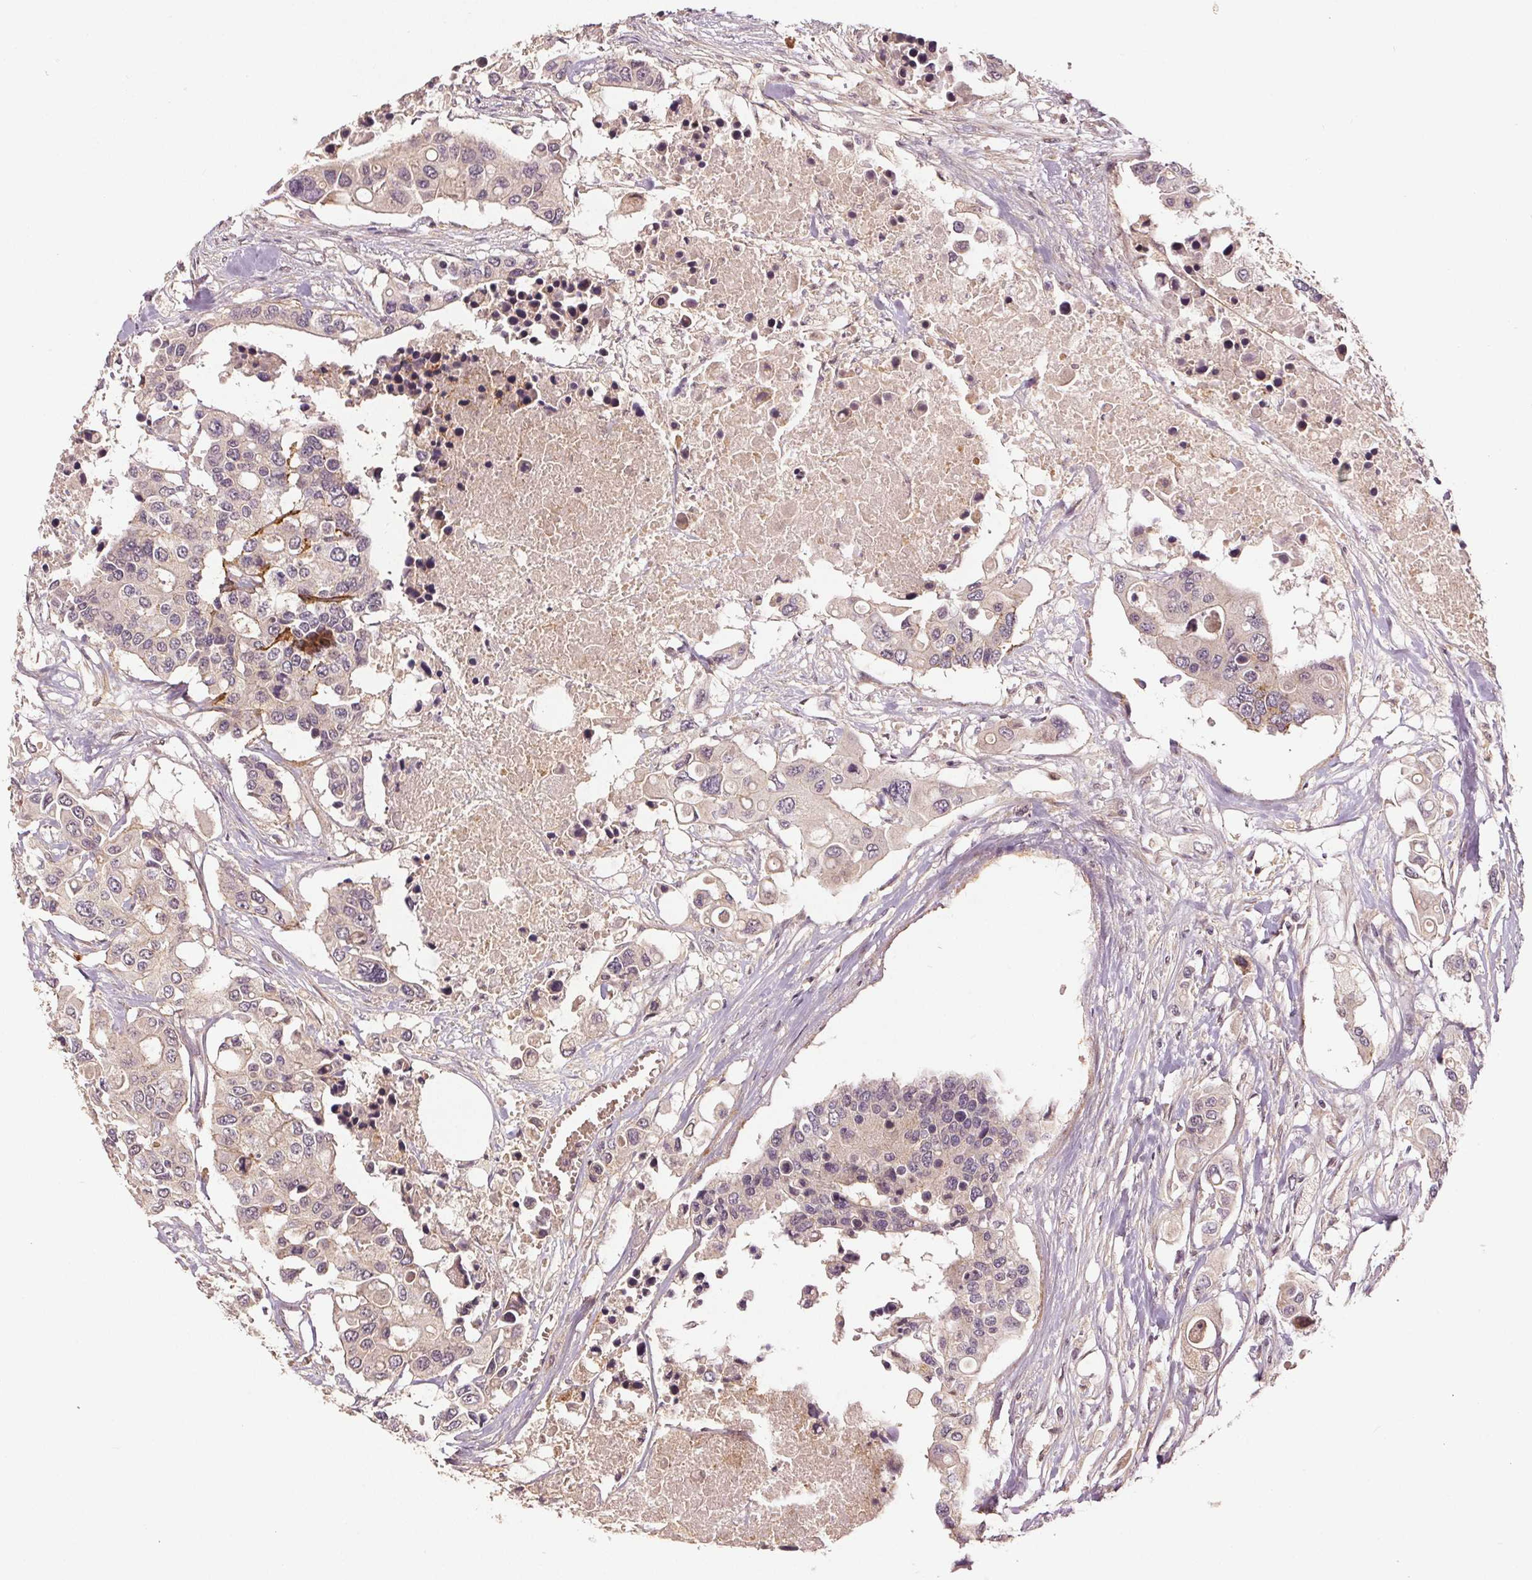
{"staining": {"intensity": "negative", "quantity": "none", "location": "none"}, "tissue": "colorectal cancer", "cell_type": "Tumor cells", "image_type": "cancer", "snomed": [{"axis": "morphology", "description": "Adenocarcinoma, NOS"}, {"axis": "topography", "description": "Colon"}], "caption": "Immunohistochemistry (IHC) of colorectal adenocarcinoma exhibits no expression in tumor cells.", "gene": "EPHB3", "patient": {"sex": "male", "age": 77}}